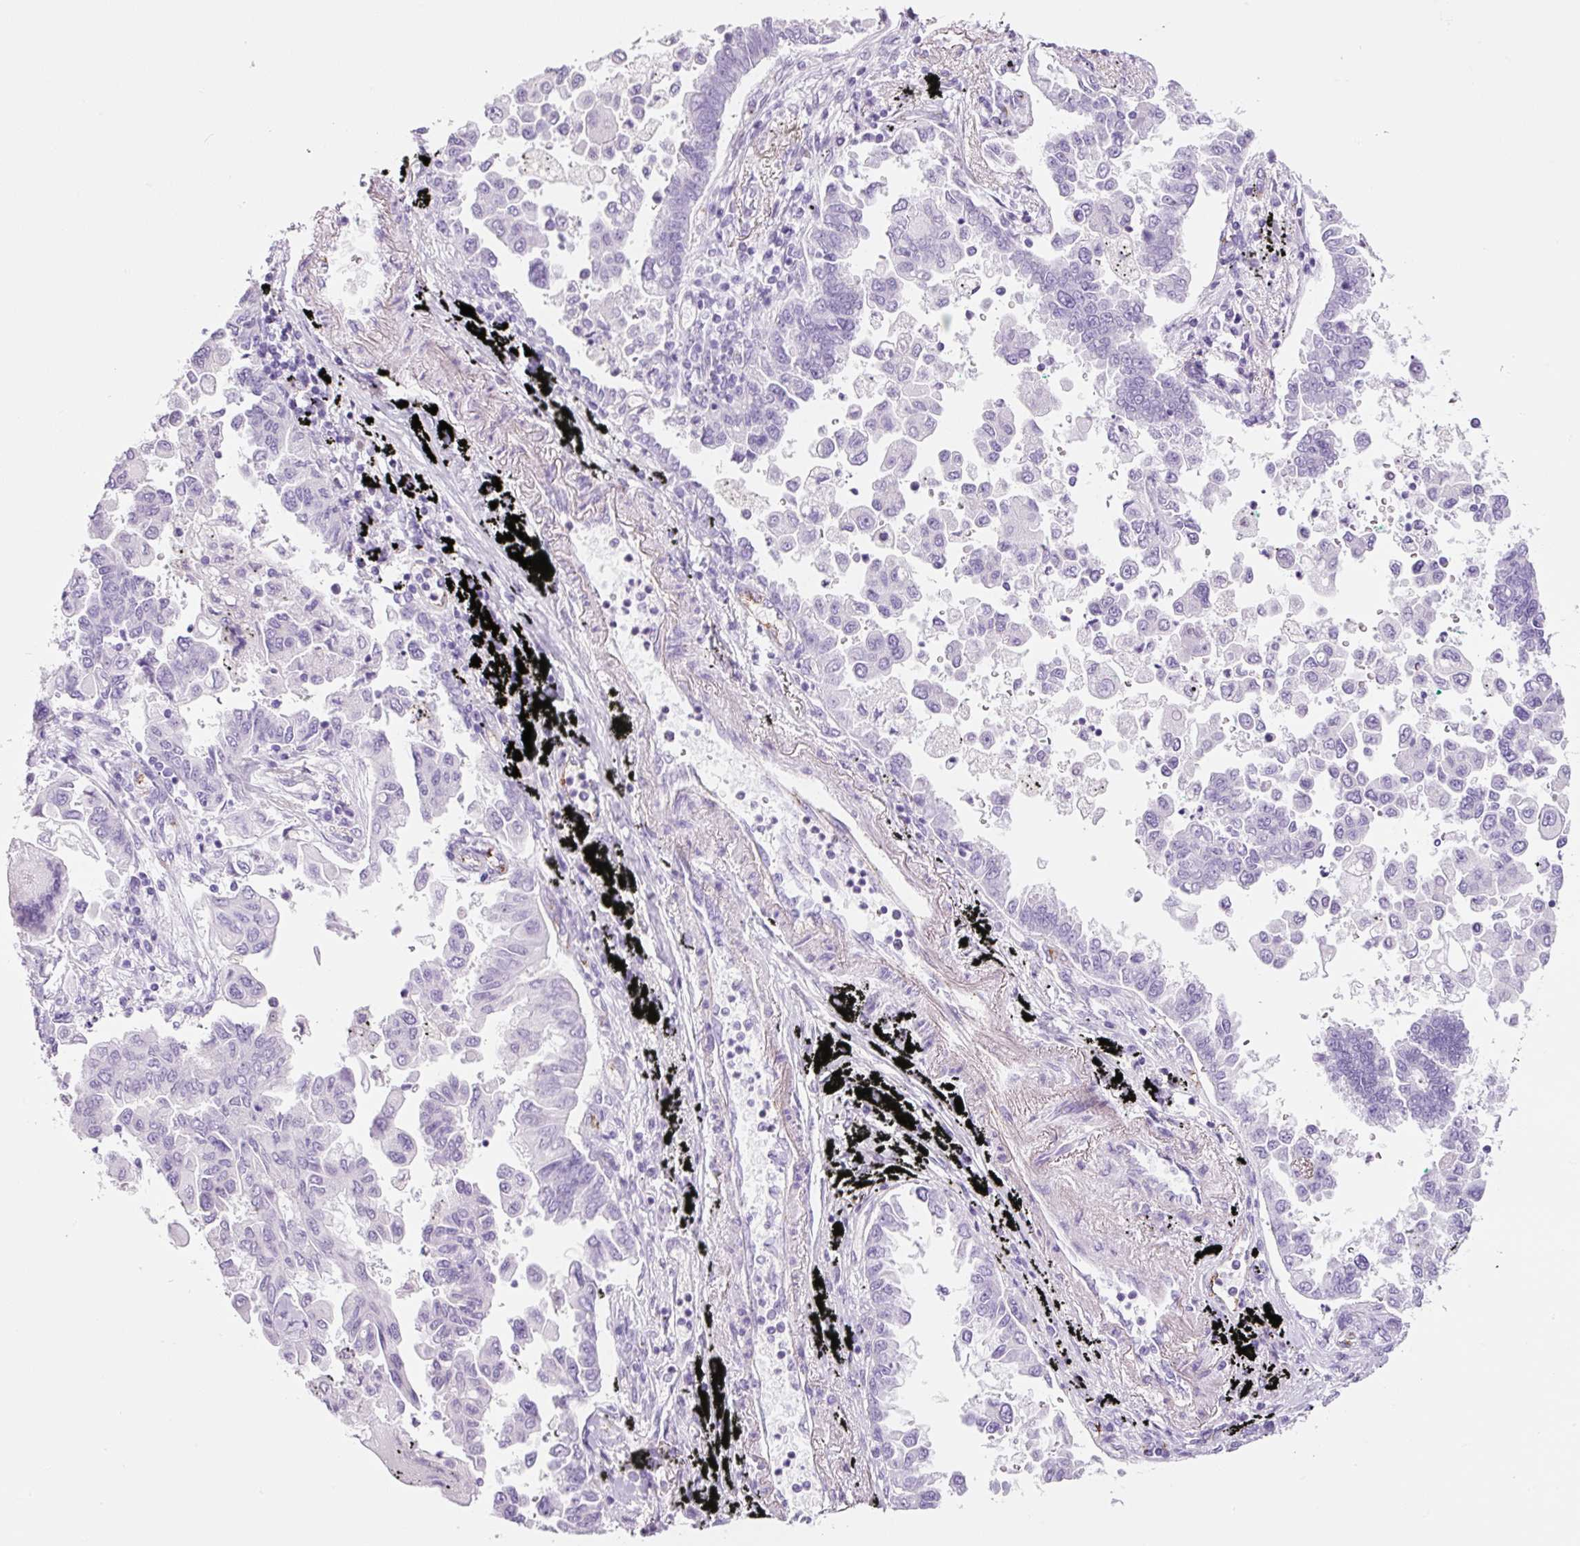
{"staining": {"intensity": "negative", "quantity": "none", "location": "none"}, "tissue": "lung cancer", "cell_type": "Tumor cells", "image_type": "cancer", "snomed": [{"axis": "morphology", "description": "Adenocarcinoma, NOS"}, {"axis": "topography", "description": "Lung"}], "caption": "The micrograph shows no significant staining in tumor cells of lung cancer.", "gene": "ADSS1", "patient": {"sex": "female", "age": 67}}